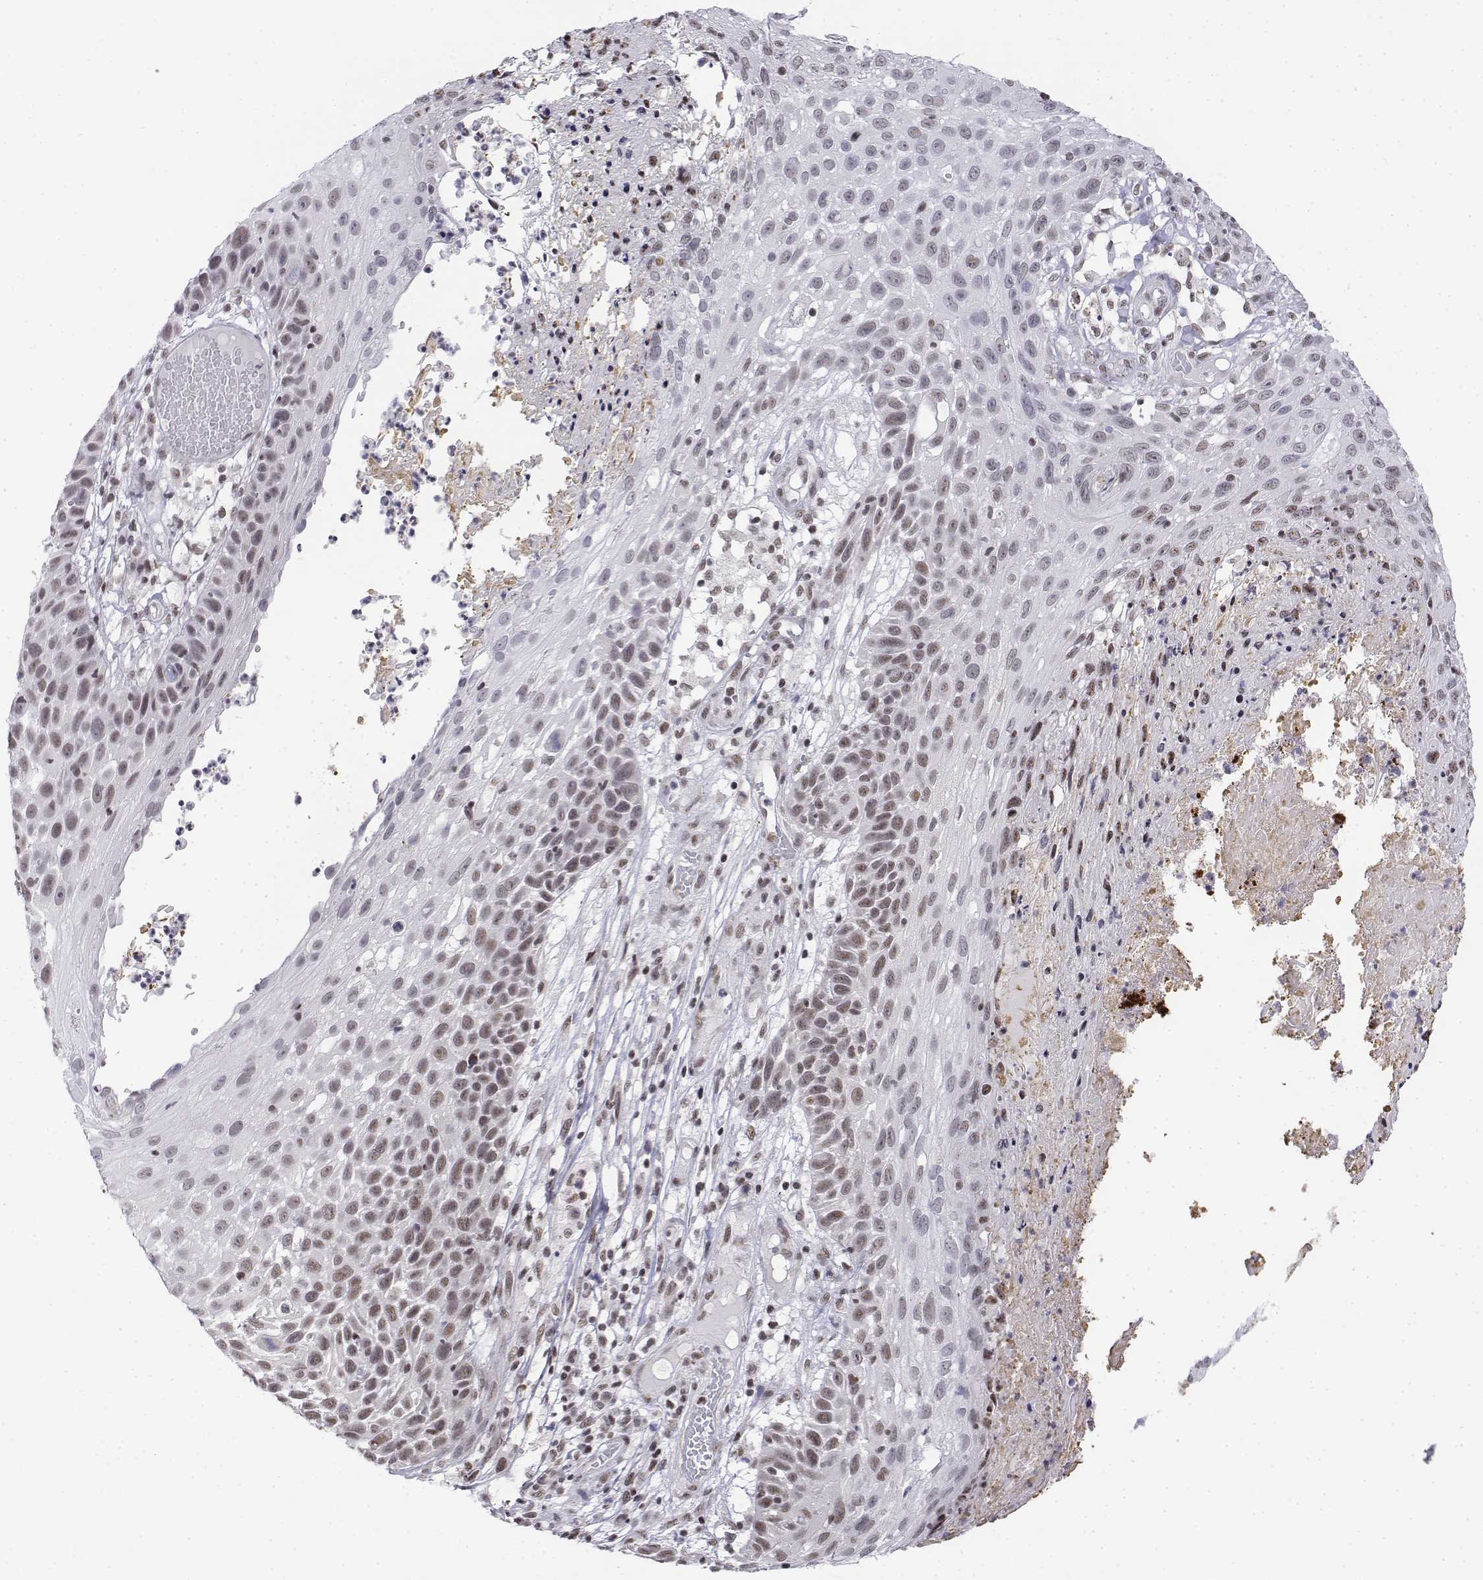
{"staining": {"intensity": "weak", "quantity": ">75%", "location": "nuclear"}, "tissue": "skin cancer", "cell_type": "Tumor cells", "image_type": "cancer", "snomed": [{"axis": "morphology", "description": "Squamous cell carcinoma, NOS"}, {"axis": "topography", "description": "Skin"}], "caption": "Protein staining exhibits weak nuclear positivity in approximately >75% of tumor cells in skin cancer.", "gene": "SETD1A", "patient": {"sex": "male", "age": 92}}